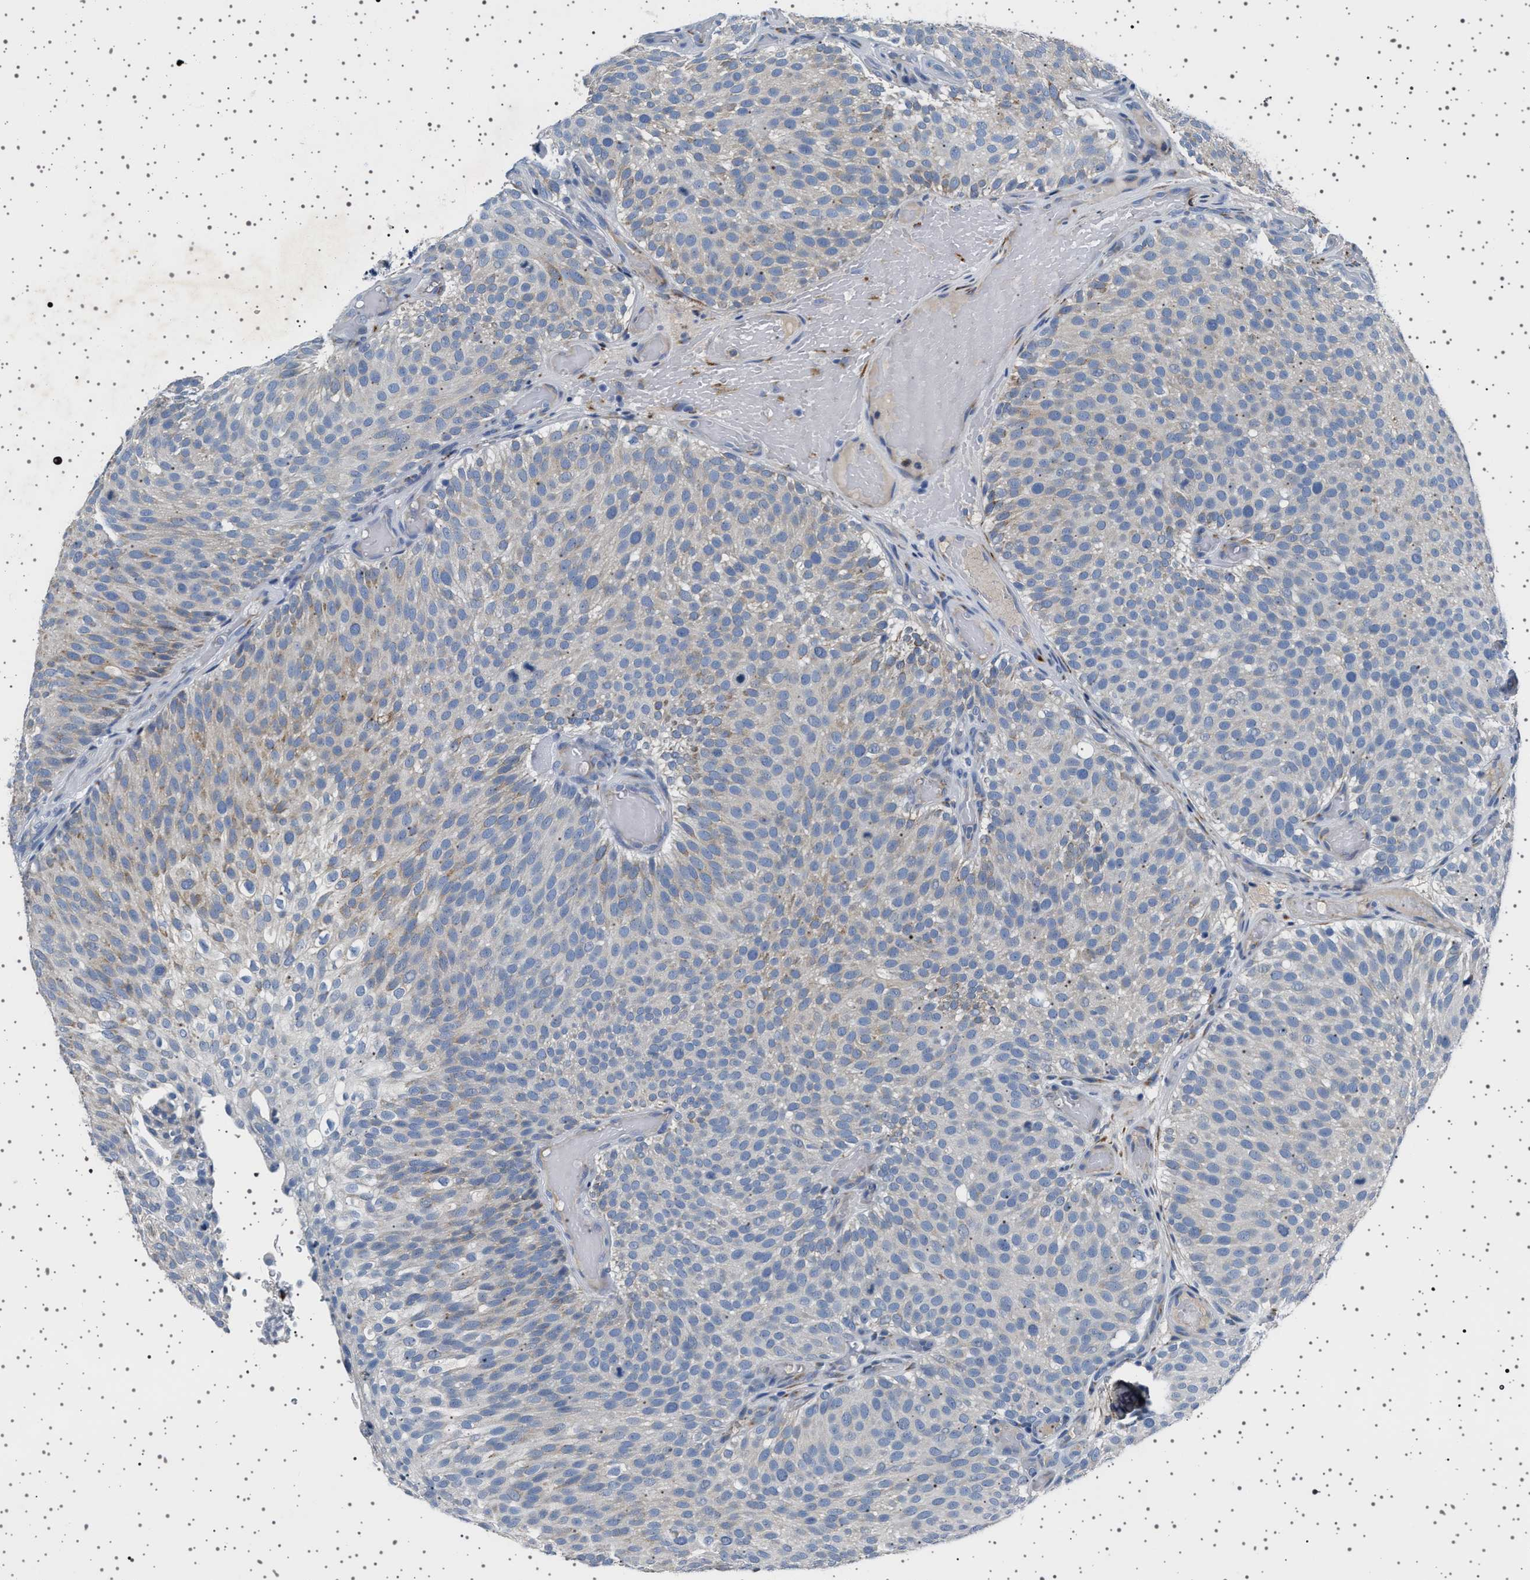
{"staining": {"intensity": "weak", "quantity": "25%-75%", "location": "cytoplasmic/membranous"}, "tissue": "urothelial cancer", "cell_type": "Tumor cells", "image_type": "cancer", "snomed": [{"axis": "morphology", "description": "Urothelial carcinoma, Low grade"}, {"axis": "topography", "description": "Urinary bladder"}], "caption": "Immunohistochemical staining of human urothelial cancer exhibits weak cytoplasmic/membranous protein positivity in approximately 25%-75% of tumor cells. Using DAB (3,3'-diaminobenzidine) (brown) and hematoxylin (blue) stains, captured at high magnification using brightfield microscopy.", "gene": "FTCD", "patient": {"sex": "male", "age": 78}}